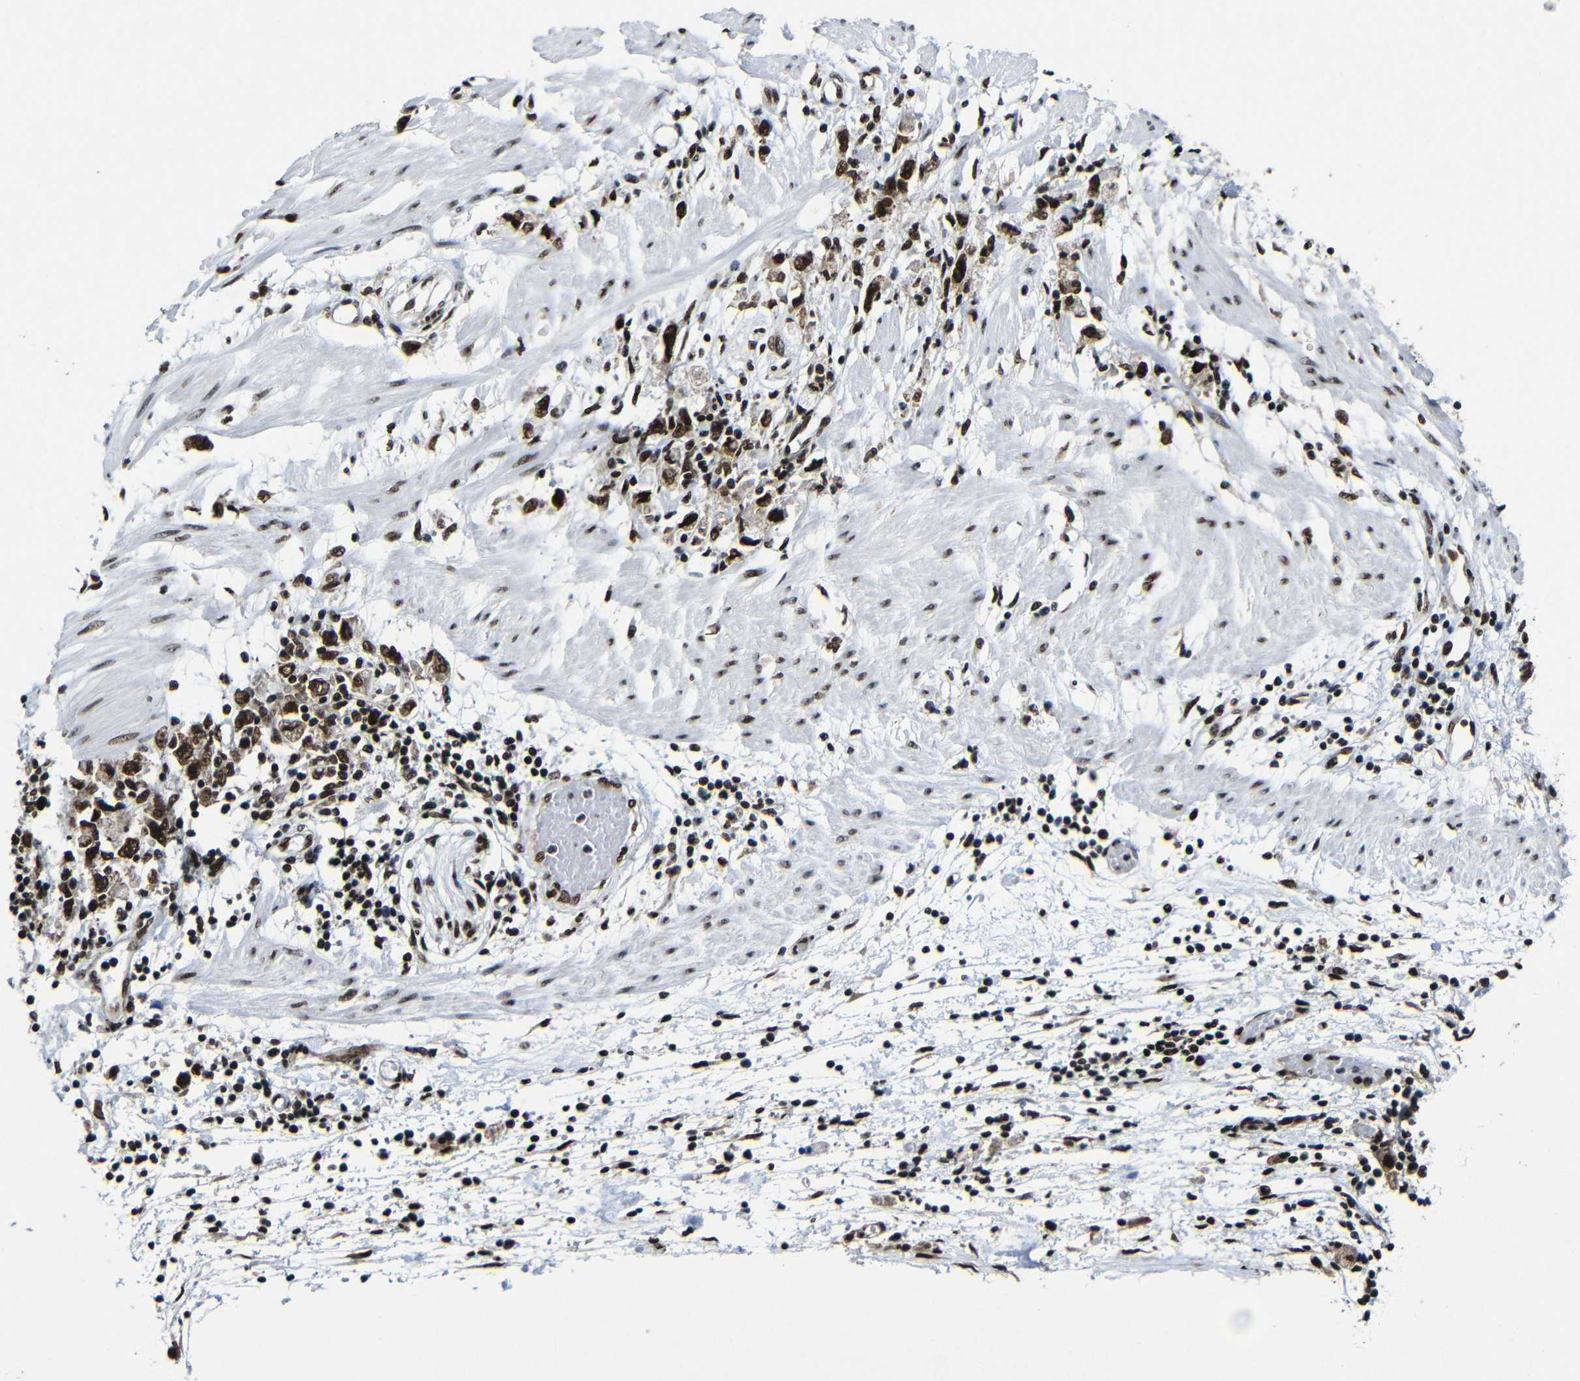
{"staining": {"intensity": "strong", "quantity": ">75%", "location": "nuclear"}, "tissue": "stomach cancer", "cell_type": "Tumor cells", "image_type": "cancer", "snomed": [{"axis": "morphology", "description": "Adenocarcinoma, NOS"}, {"axis": "topography", "description": "Stomach"}], "caption": "Stomach cancer (adenocarcinoma) stained with a brown dye displays strong nuclear positive expression in approximately >75% of tumor cells.", "gene": "PTBP1", "patient": {"sex": "female", "age": 59}}